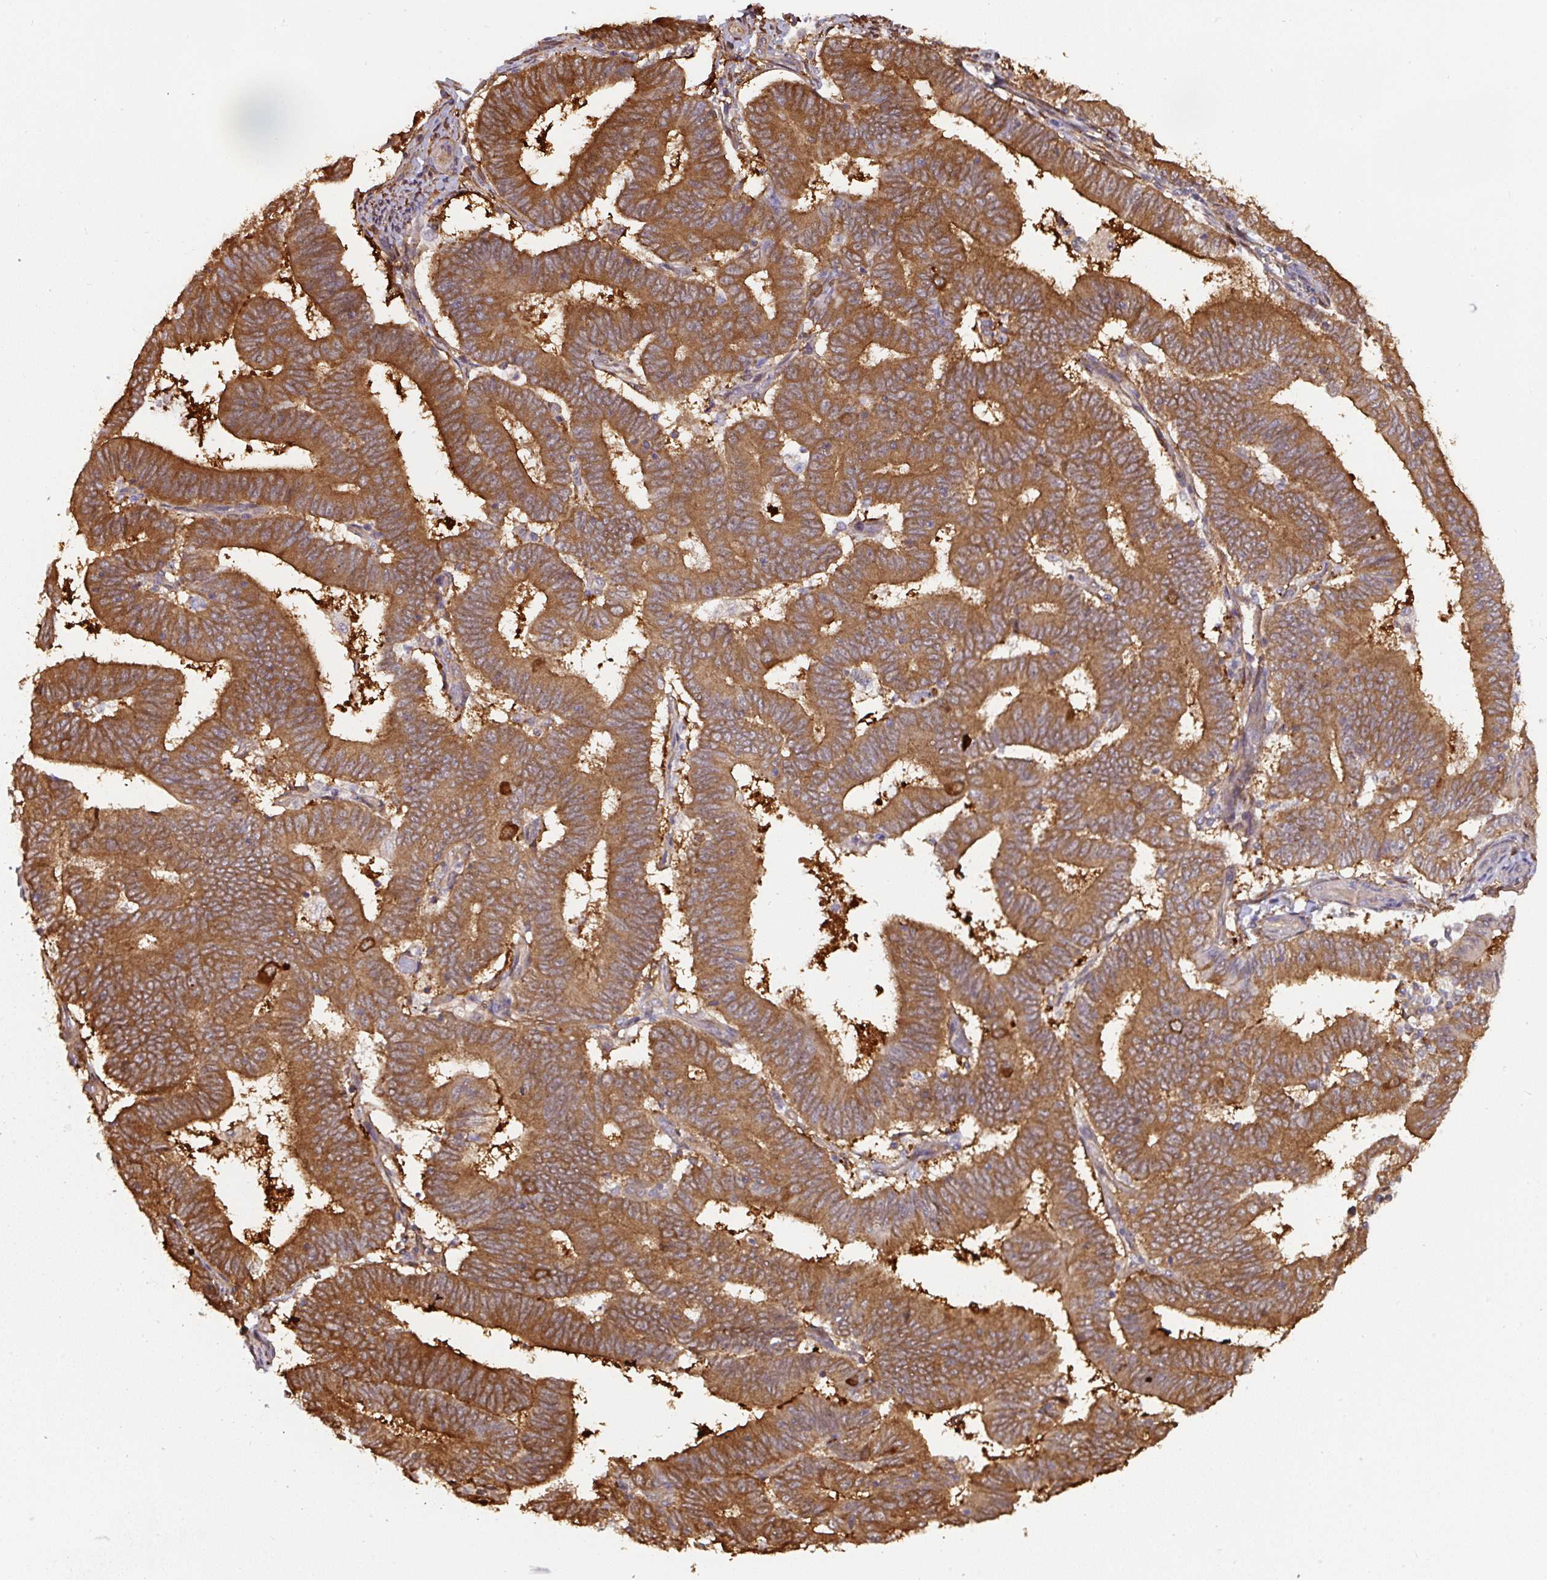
{"staining": {"intensity": "moderate", "quantity": ">75%", "location": "cytoplasmic/membranous"}, "tissue": "endometrial cancer", "cell_type": "Tumor cells", "image_type": "cancer", "snomed": [{"axis": "morphology", "description": "Adenocarcinoma, NOS"}, {"axis": "topography", "description": "Endometrium"}], "caption": "Protein expression analysis of human adenocarcinoma (endometrial) reveals moderate cytoplasmic/membranous positivity in about >75% of tumor cells. The staining was performed using DAB, with brown indicating positive protein expression. Nuclei are stained blue with hematoxylin.", "gene": "ST13", "patient": {"sex": "female", "age": 70}}